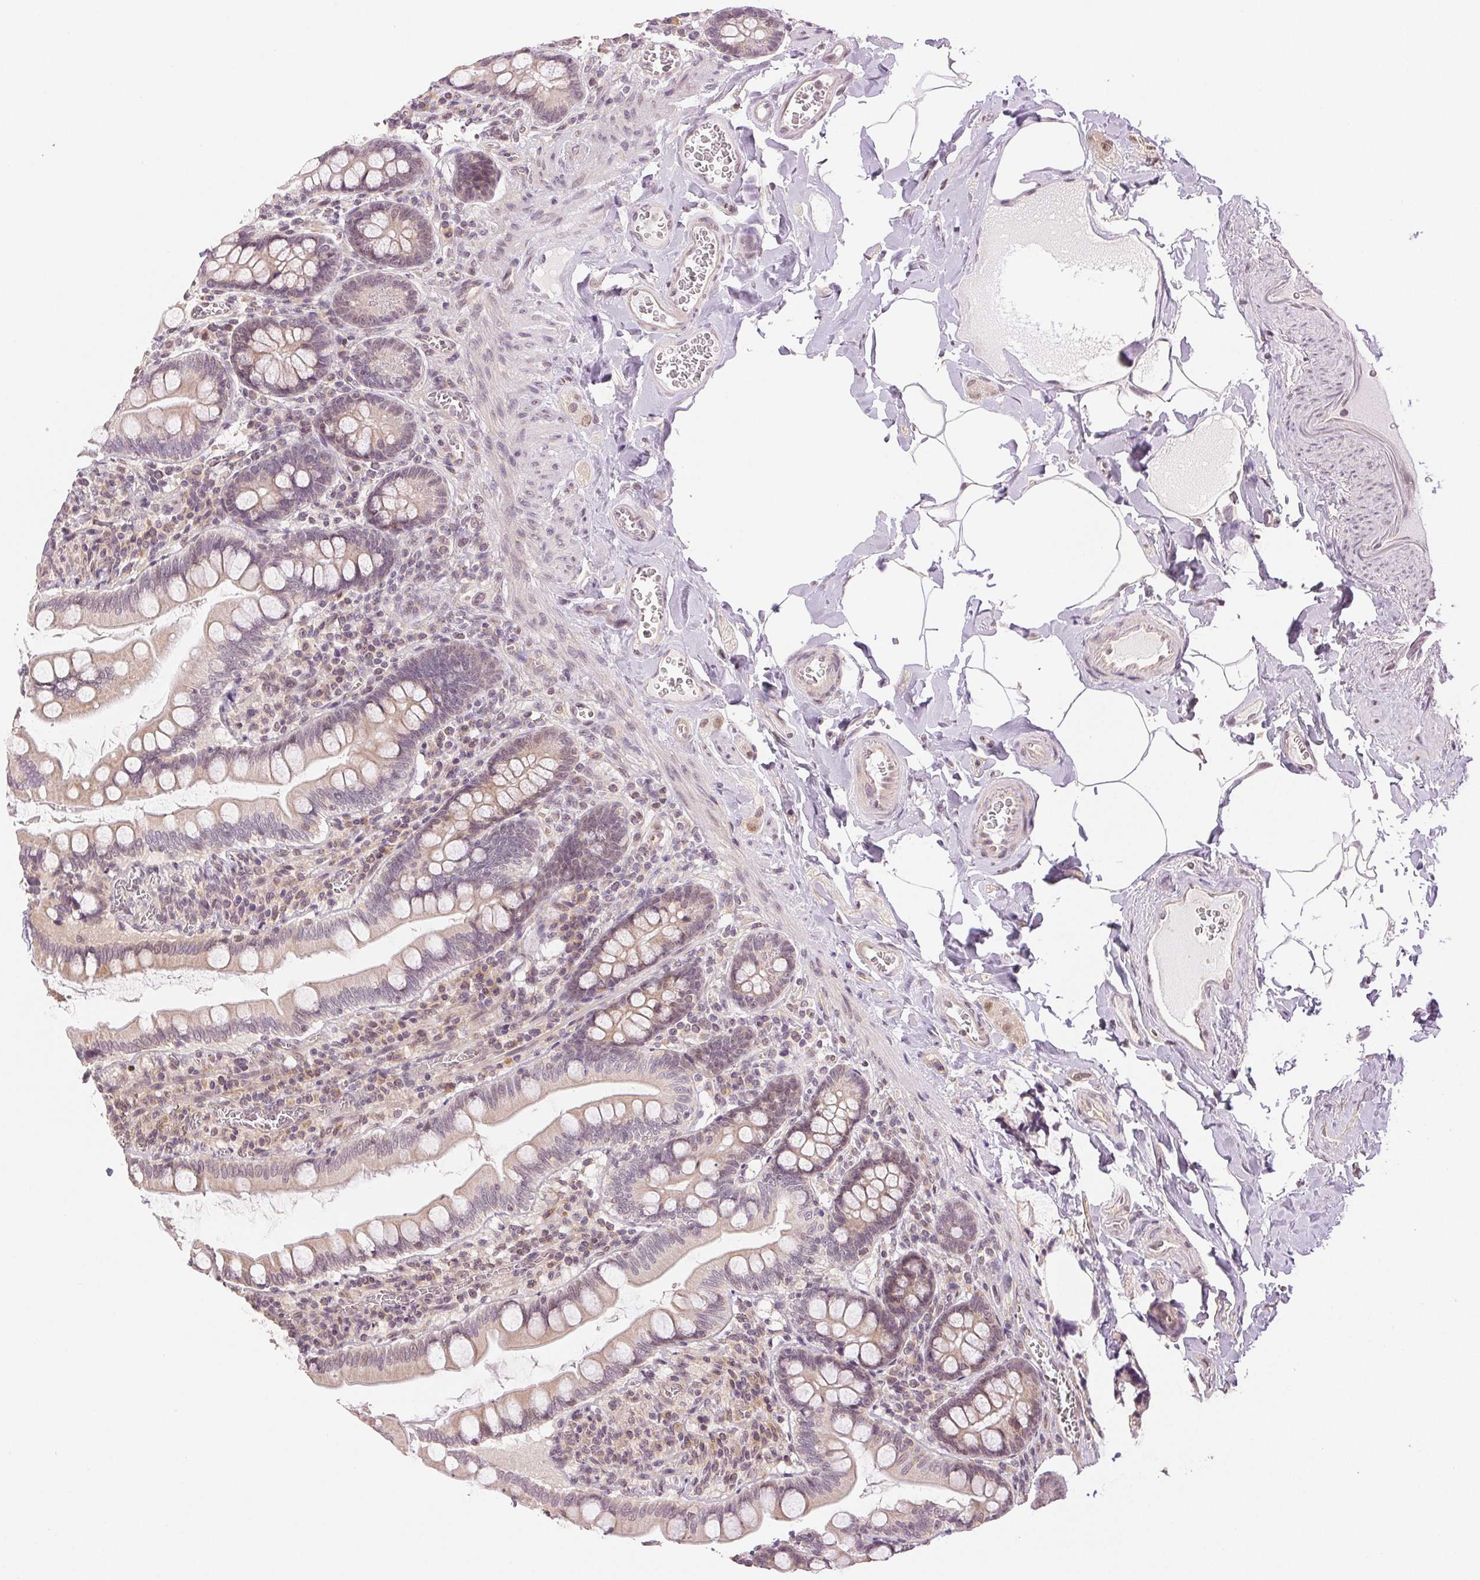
{"staining": {"intensity": "weak", "quantity": "<25%", "location": "cytoplasmic/membranous"}, "tissue": "small intestine", "cell_type": "Glandular cells", "image_type": "normal", "snomed": [{"axis": "morphology", "description": "Normal tissue, NOS"}, {"axis": "topography", "description": "Small intestine"}], "caption": "Immunohistochemistry (IHC) micrograph of unremarkable small intestine stained for a protein (brown), which exhibits no staining in glandular cells. The staining was performed using DAB (3,3'-diaminobenzidine) to visualize the protein expression in brown, while the nuclei were stained in blue with hematoxylin (Magnification: 20x).", "gene": "PLCB1", "patient": {"sex": "female", "age": 56}}